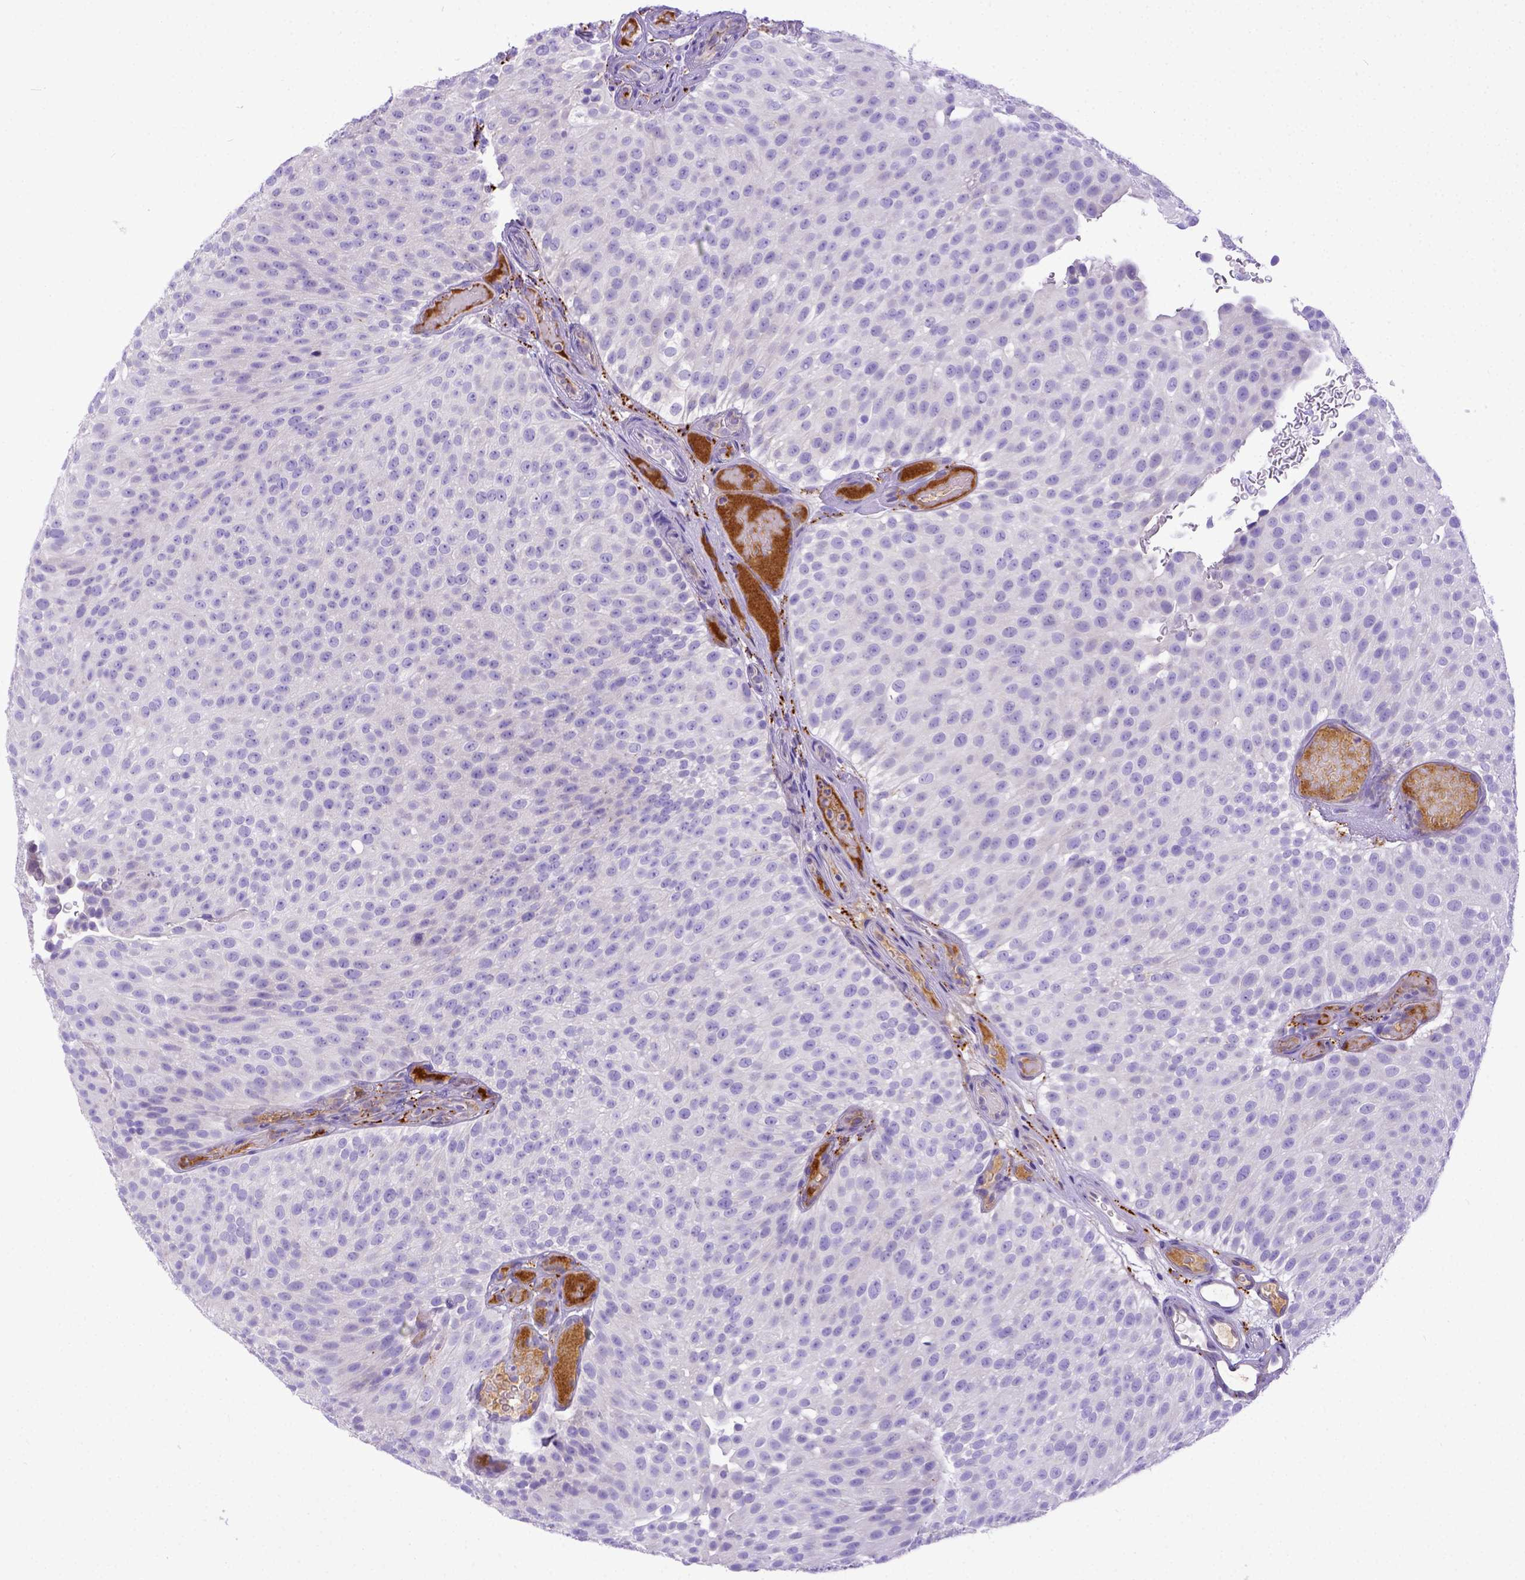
{"staining": {"intensity": "negative", "quantity": "none", "location": "none"}, "tissue": "urothelial cancer", "cell_type": "Tumor cells", "image_type": "cancer", "snomed": [{"axis": "morphology", "description": "Urothelial carcinoma, Low grade"}, {"axis": "topography", "description": "Urinary bladder"}], "caption": "Tumor cells are negative for brown protein staining in low-grade urothelial carcinoma.", "gene": "CFAP300", "patient": {"sex": "male", "age": 78}}